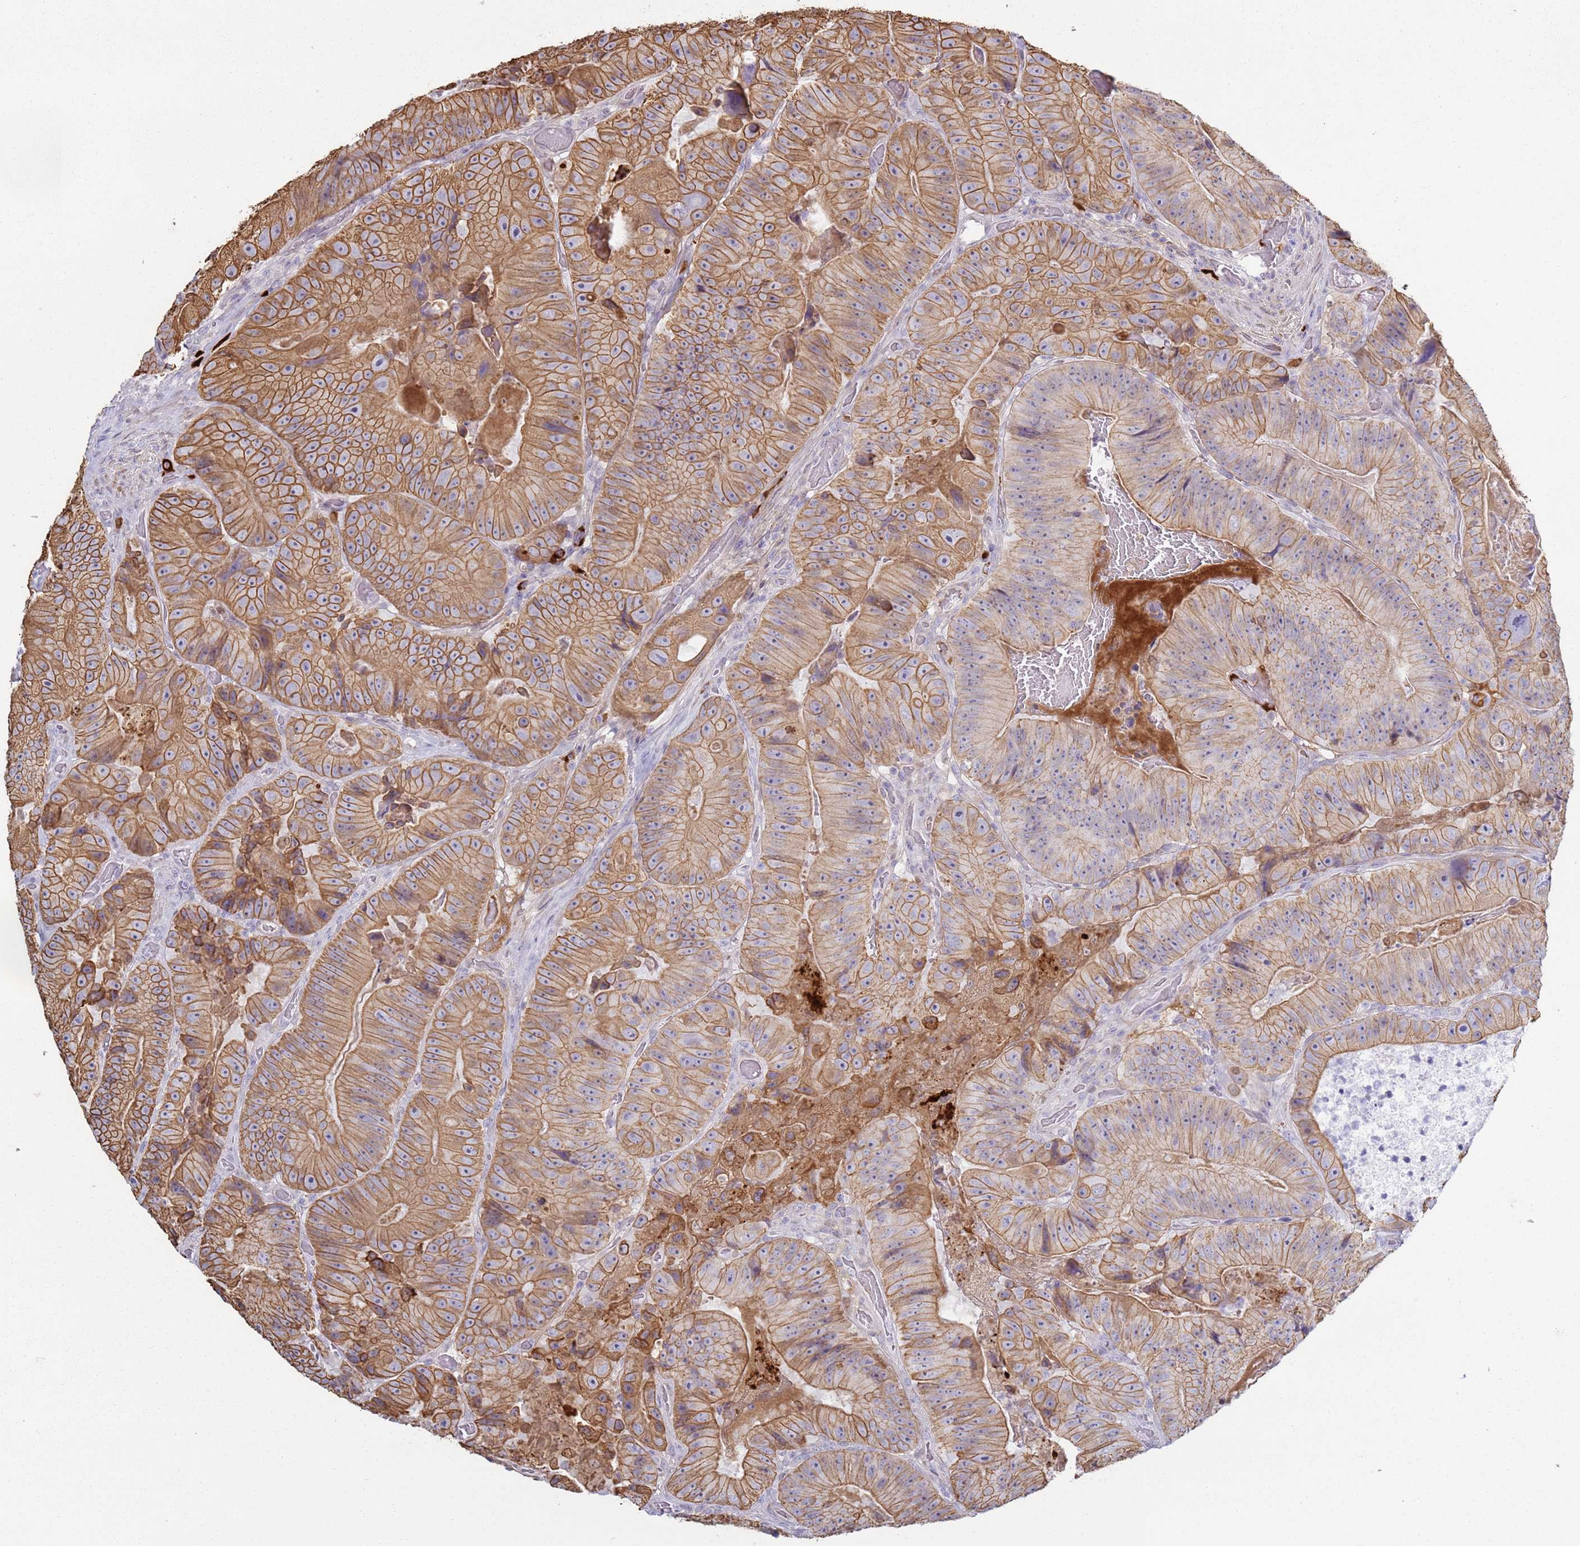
{"staining": {"intensity": "moderate", "quantity": ">75%", "location": "cytoplasmic/membranous"}, "tissue": "colorectal cancer", "cell_type": "Tumor cells", "image_type": "cancer", "snomed": [{"axis": "morphology", "description": "Adenocarcinoma, NOS"}, {"axis": "topography", "description": "Colon"}], "caption": "Immunohistochemical staining of human colorectal cancer (adenocarcinoma) exhibits medium levels of moderate cytoplasmic/membranous protein expression in about >75% of tumor cells.", "gene": "NPAP1", "patient": {"sex": "female", "age": 86}}